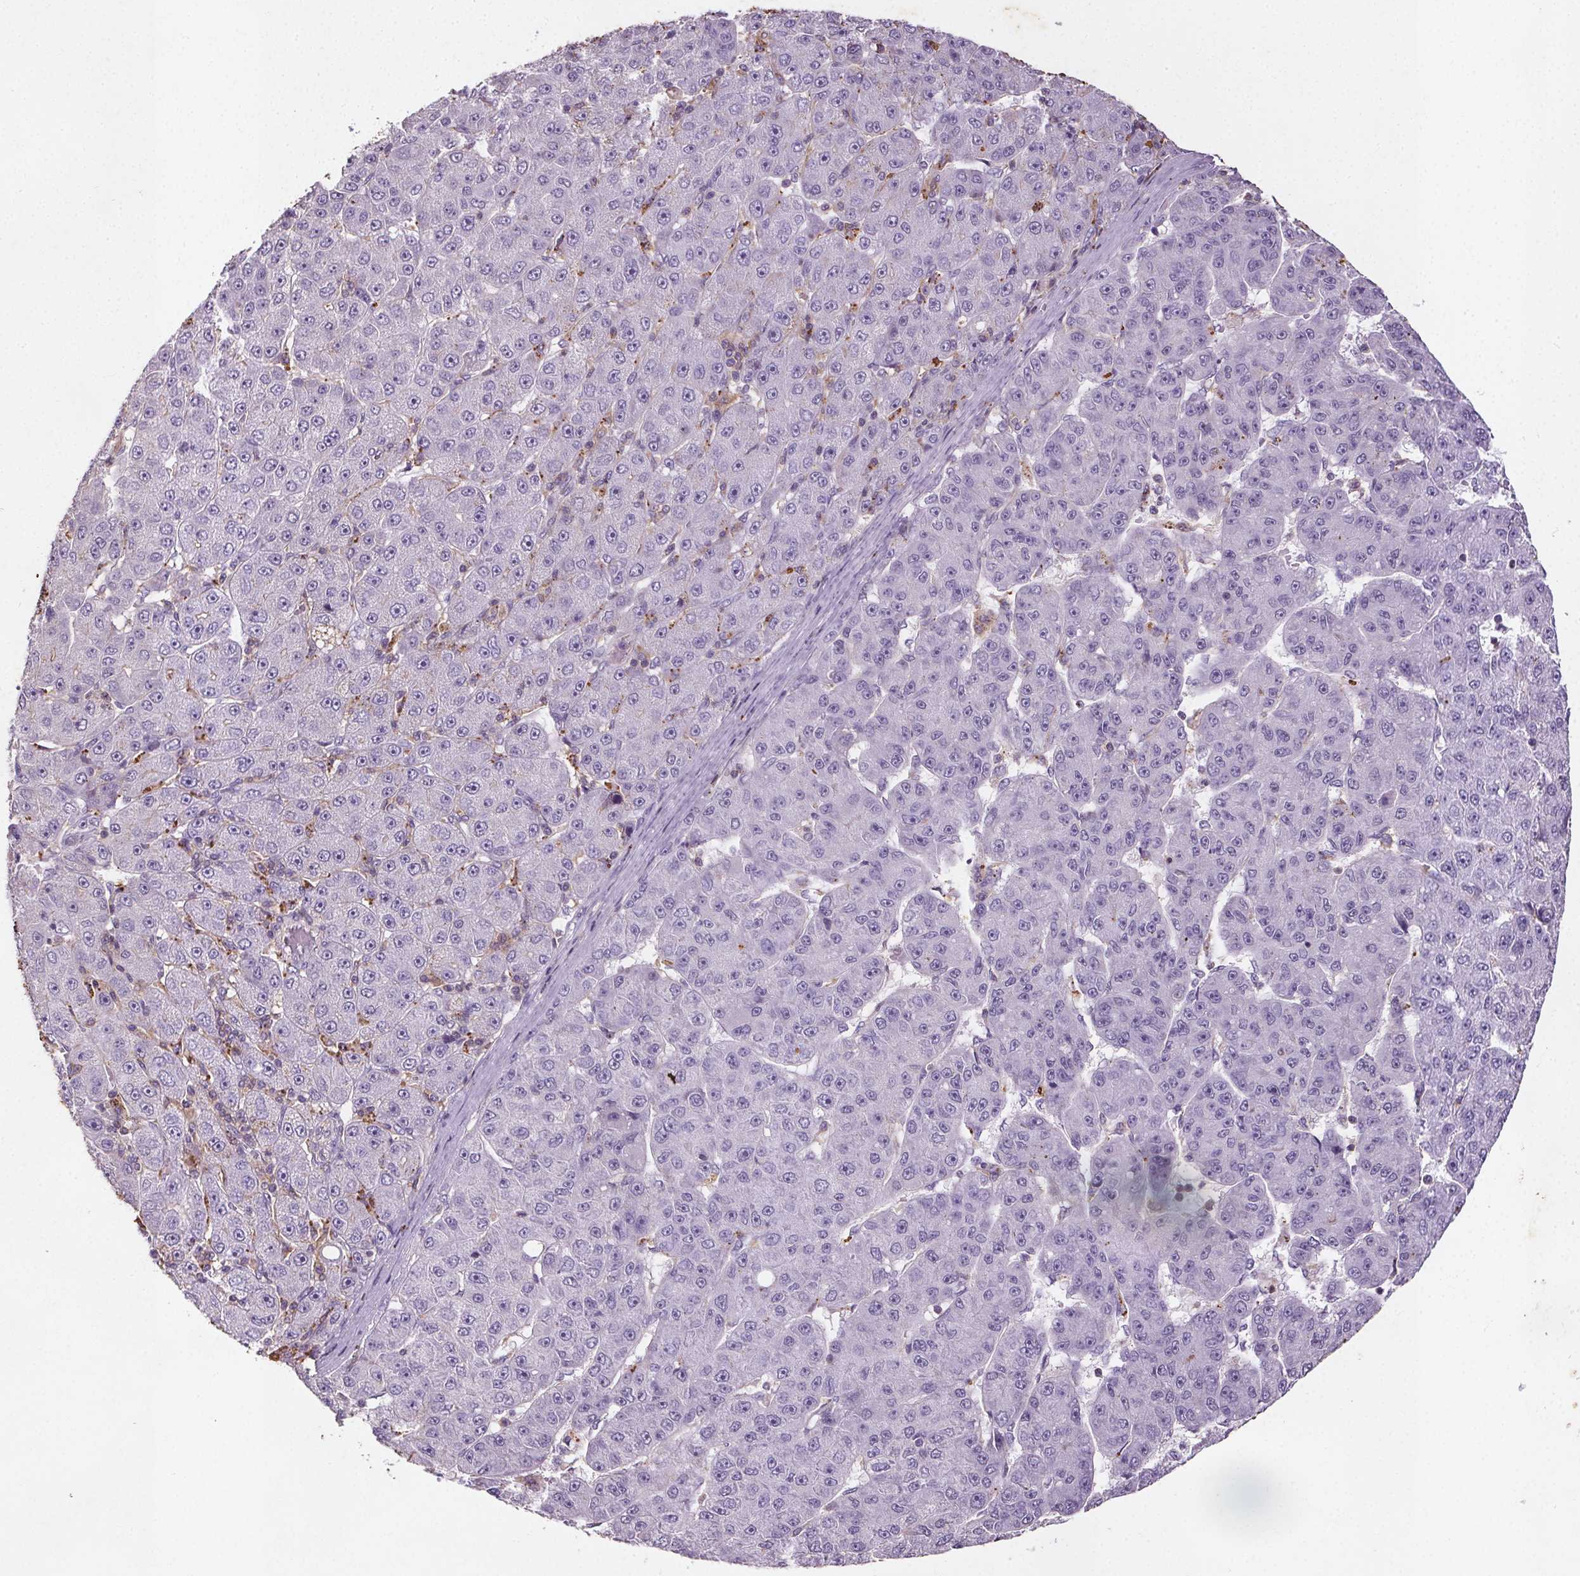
{"staining": {"intensity": "negative", "quantity": "none", "location": "none"}, "tissue": "liver cancer", "cell_type": "Tumor cells", "image_type": "cancer", "snomed": [{"axis": "morphology", "description": "Carcinoma, Hepatocellular, NOS"}, {"axis": "topography", "description": "Liver"}], "caption": "Tumor cells are negative for brown protein staining in hepatocellular carcinoma (liver). (DAB (3,3'-diaminobenzidine) immunohistochemistry with hematoxylin counter stain).", "gene": "C19orf84", "patient": {"sex": "male", "age": 67}}